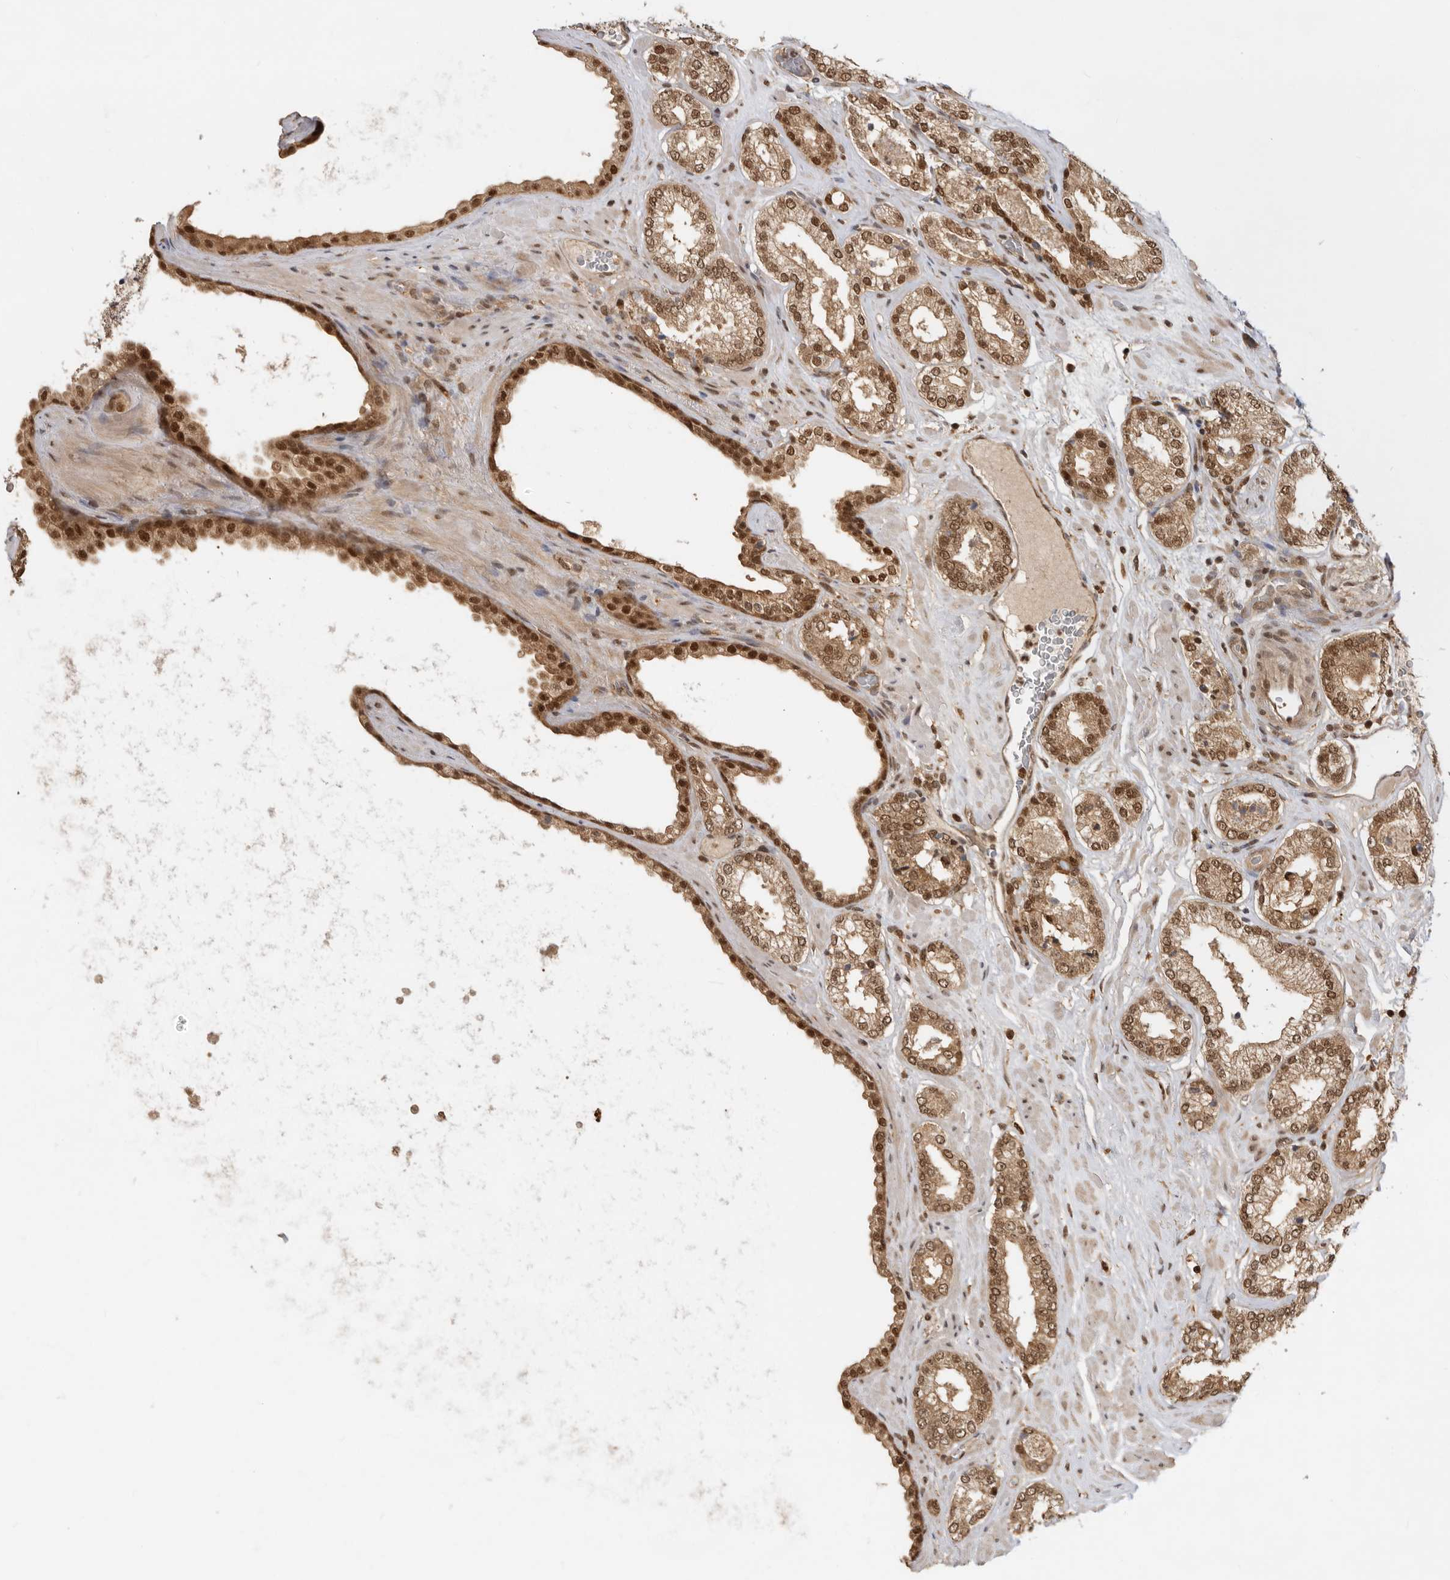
{"staining": {"intensity": "moderate", "quantity": ">75%", "location": "cytoplasmic/membranous,nuclear"}, "tissue": "prostate cancer", "cell_type": "Tumor cells", "image_type": "cancer", "snomed": [{"axis": "morphology", "description": "Adenocarcinoma, Low grade"}, {"axis": "topography", "description": "Prostate"}], "caption": "Low-grade adenocarcinoma (prostate) tissue displays moderate cytoplasmic/membranous and nuclear expression in approximately >75% of tumor cells", "gene": "ADPRS", "patient": {"sex": "male", "age": 62}}